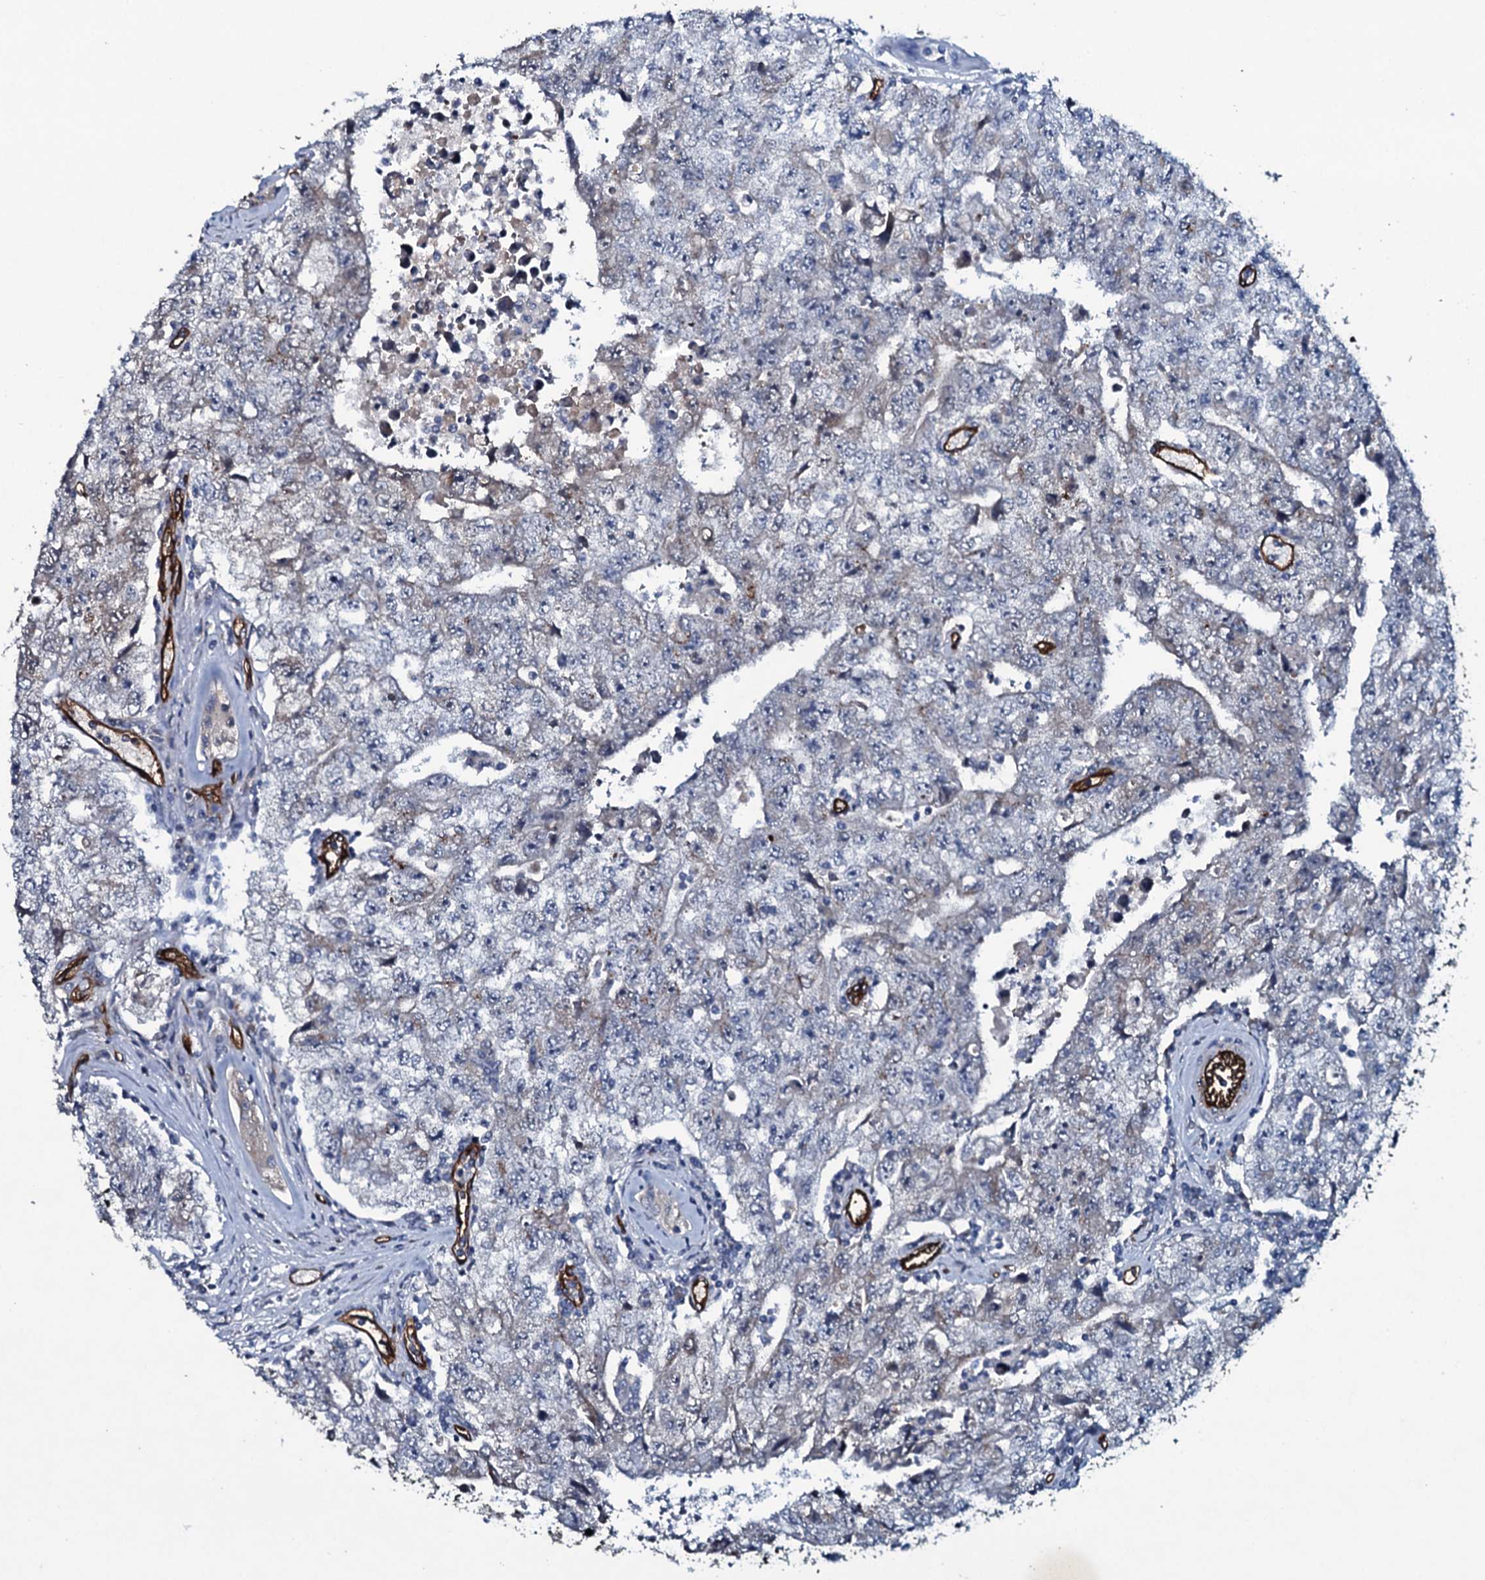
{"staining": {"intensity": "negative", "quantity": "none", "location": "none"}, "tissue": "testis cancer", "cell_type": "Tumor cells", "image_type": "cancer", "snomed": [{"axis": "morphology", "description": "Carcinoma, Embryonal, NOS"}, {"axis": "topography", "description": "Testis"}], "caption": "A histopathology image of human testis embryonal carcinoma is negative for staining in tumor cells.", "gene": "CLEC14A", "patient": {"sex": "male", "age": 17}}